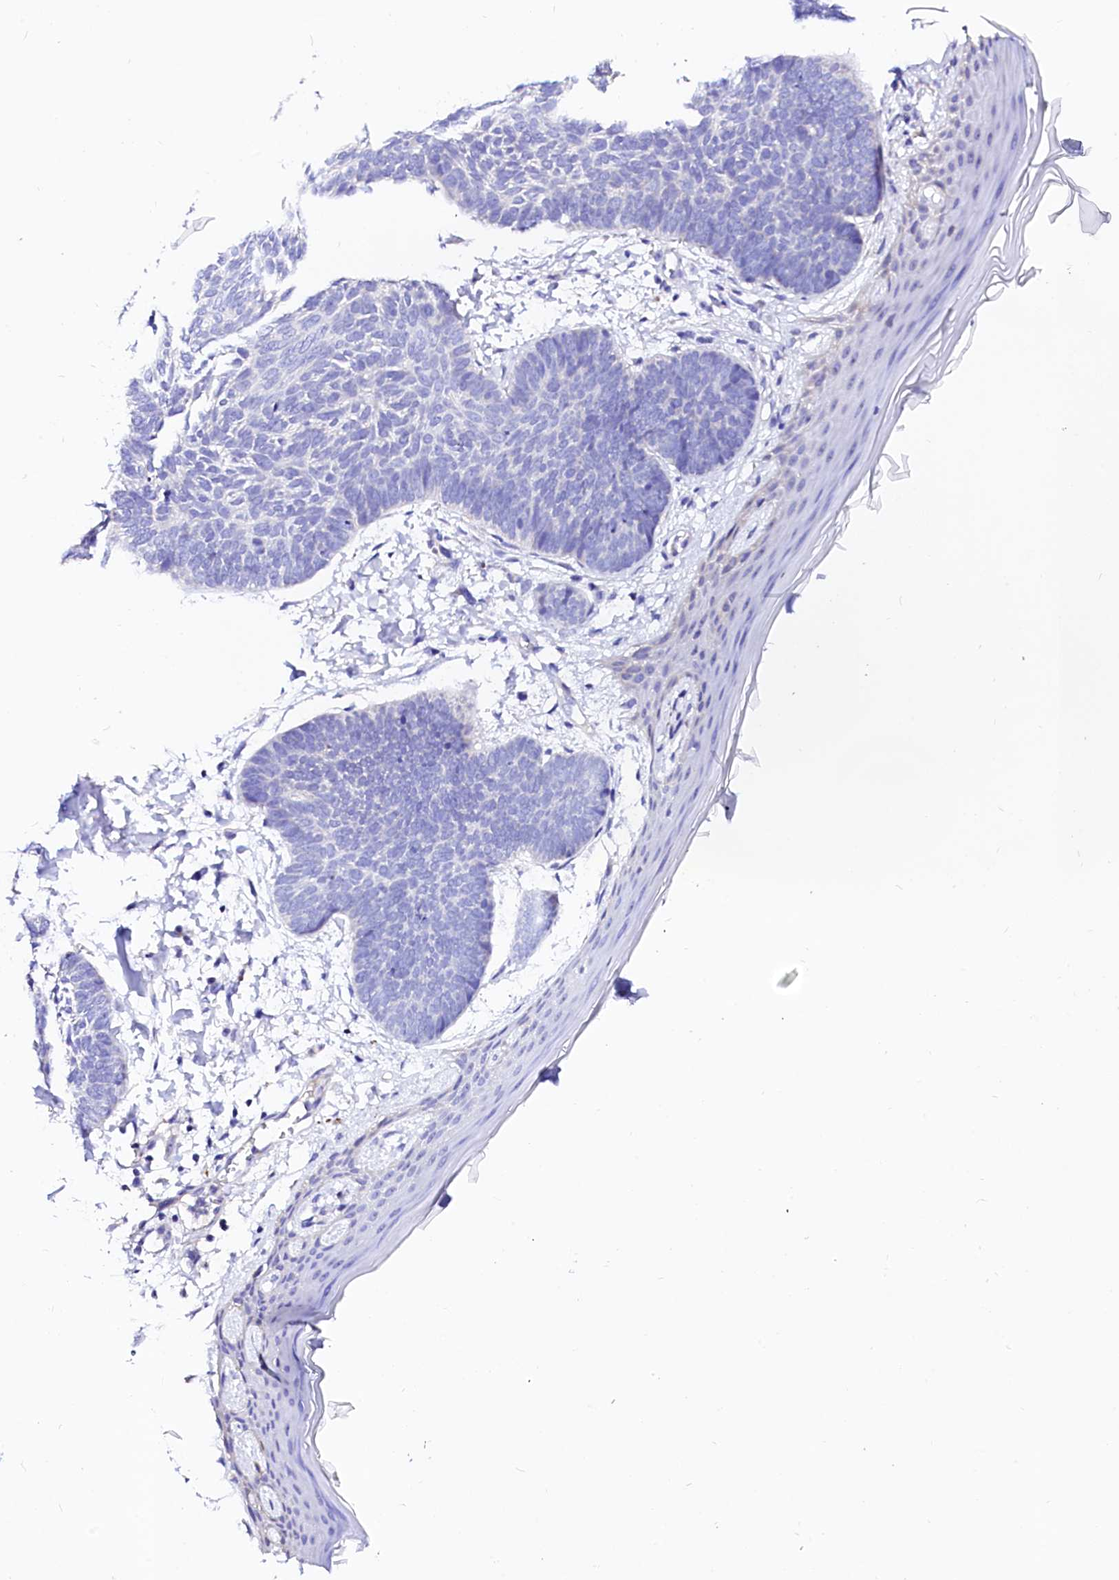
{"staining": {"intensity": "negative", "quantity": "none", "location": "none"}, "tissue": "skin cancer", "cell_type": "Tumor cells", "image_type": "cancer", "snomed": [{"axis": "morphology", "description": "Normal tissue, NOS"}, {"axis": "morphology", "description": "Basal cell carcinoma"}, {"axis": "topography", "description": "Skin"}], "caption": "Immunohistochemistry of skin cancer shows no staining in tumor cells. (IHC, brightfield microscopy, high magnification).", "gene": "BTBD16", "patient": {"sex": "male", "age": 50}}